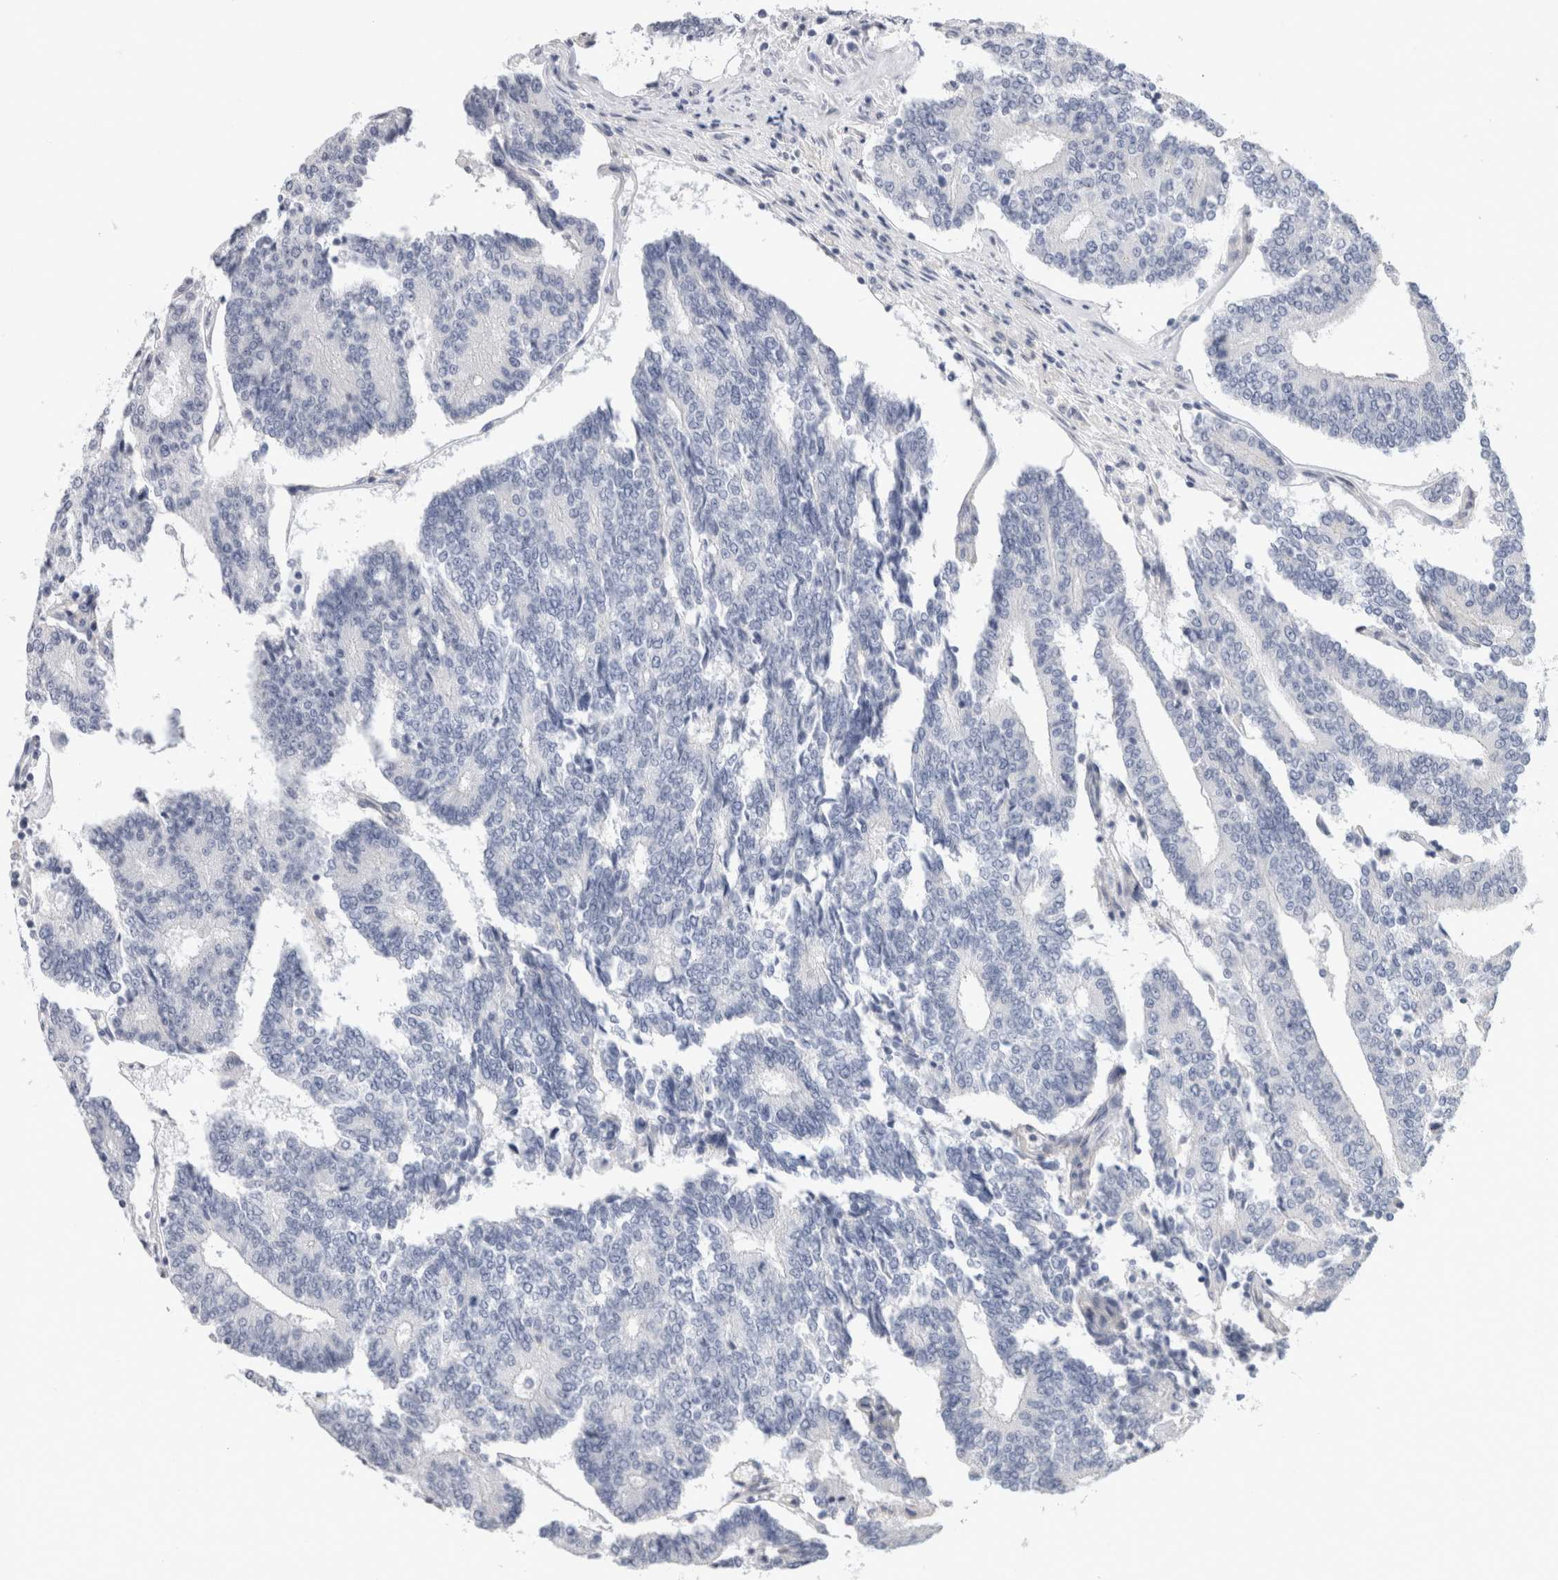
{"staining": {"intensity": "negative", "quantity": "none", "location": "none"}, "tissue": "prostate cancer", "cell_type": "Tumor cells", "image_type": "cancer", "snomed": [{"axis": "morphology", "description": "Normal tissue, NOS"}, {"axis": "morphology", "description": "Adenocarcinoma, High grade"}, {"axis": "topography", "description": "Prostate"}, {"axis": "topography", "description": "Seminal veicle"}], "caption": "The histopathology image shows no staining of tumor cells in prostate adenocarcinoma (high-grade).", "gene": "AFP", "patient": {"sex": "male", "age": 55}}